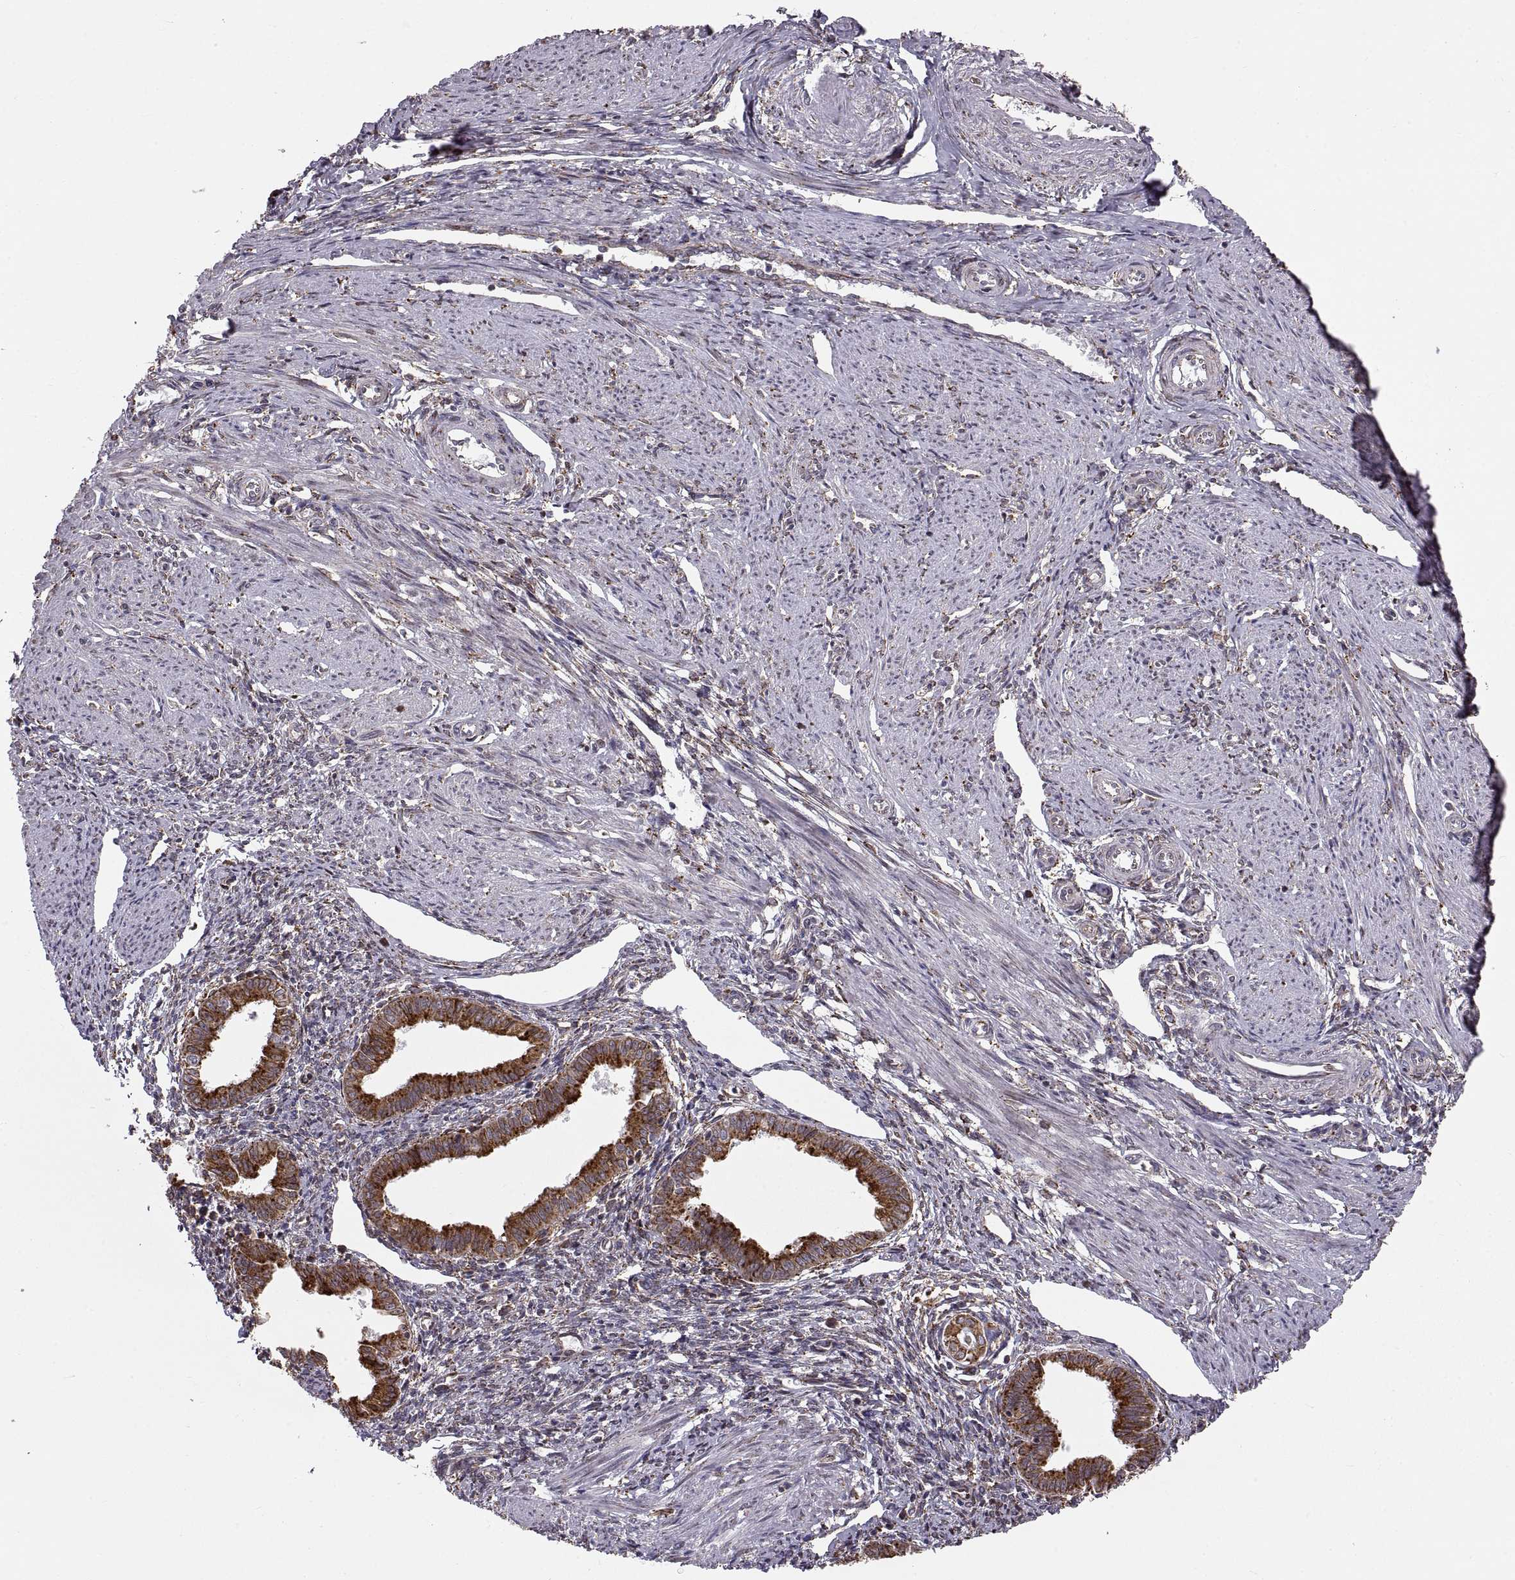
{"staining": {"intensity": "negative", "quantity": "none", "location": "none"}, "tissue": "endometrium", "cell_type": "Cells in endometrial stroma", "image_type": "normal", "snomed": [{"axis": "morphology", "description": "Normal tissue, NOS"}, {"axis": "topography", "description": "Endometrium"}], "caption": "Immunohistochemical staining of benign endometrium demonstrates no significant positivity in cells in endometrial stroma. (Brightfield microscopy of DAB immunohistochemistry (IHC) at high magnification).", "gene": "PLEKHB2", "patient": {"sex": "female", "age": 37}}